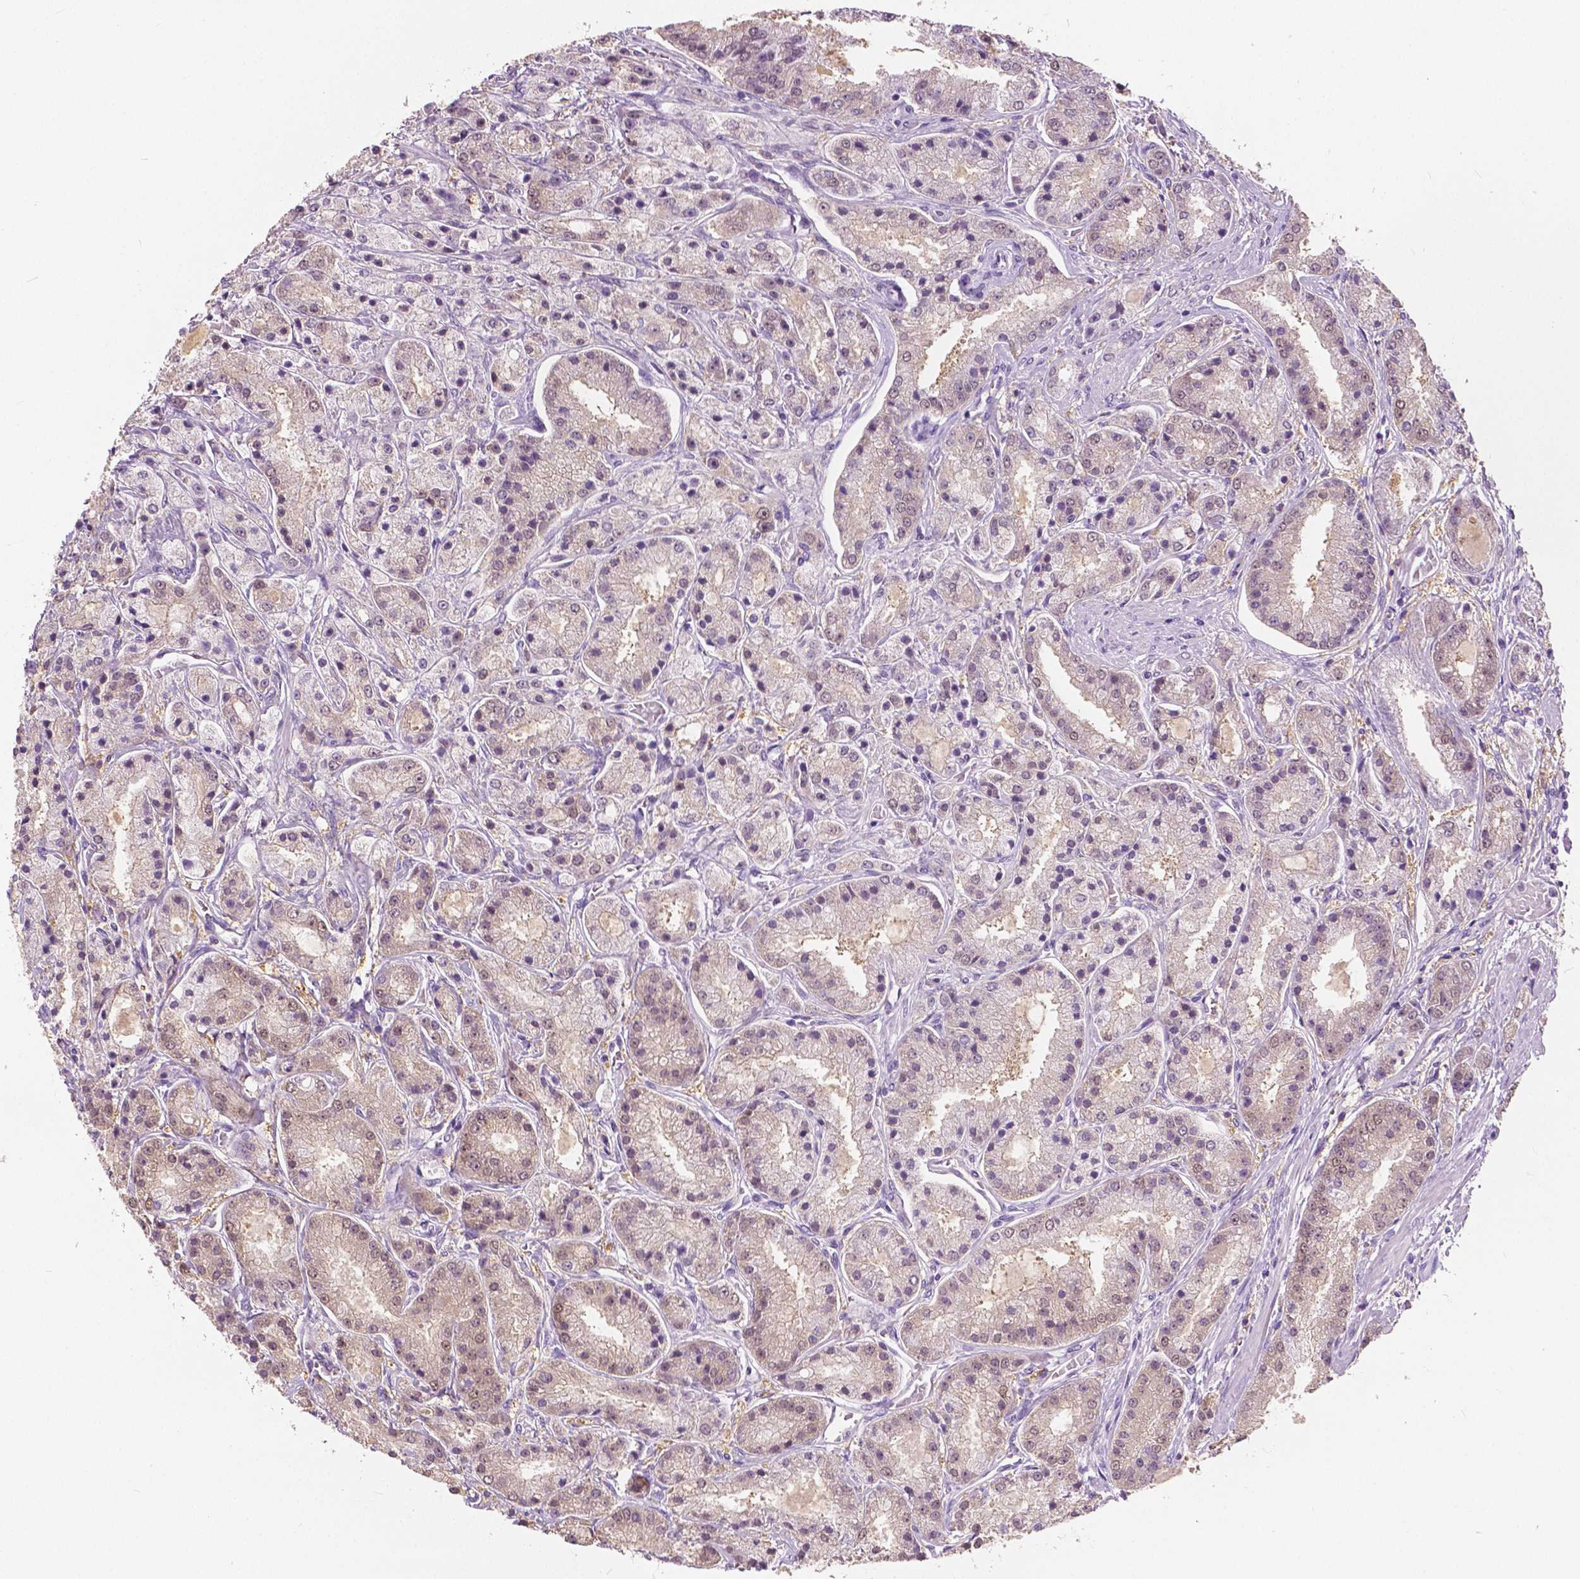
{"staining": {"intensity": "weak", "quantity": "<25%", "location": "nuclear"}, "tissue": "prostate cancer", "cell_type": "Tumor cells", "image_type": "cancer", "snomed": [{"axis": "morphology", "description": "Adenocarcinoma, High grade"}, {"axis": "topography", "description": "Prostate"}], "caption": "DAB (3,3'-diaminobenzidine) immunohistochemical staining of prostate cancer exhibits no significant expression in tumor cells.", "gene": "TKFC", "patient": {"sex": "male", "age": 67}}